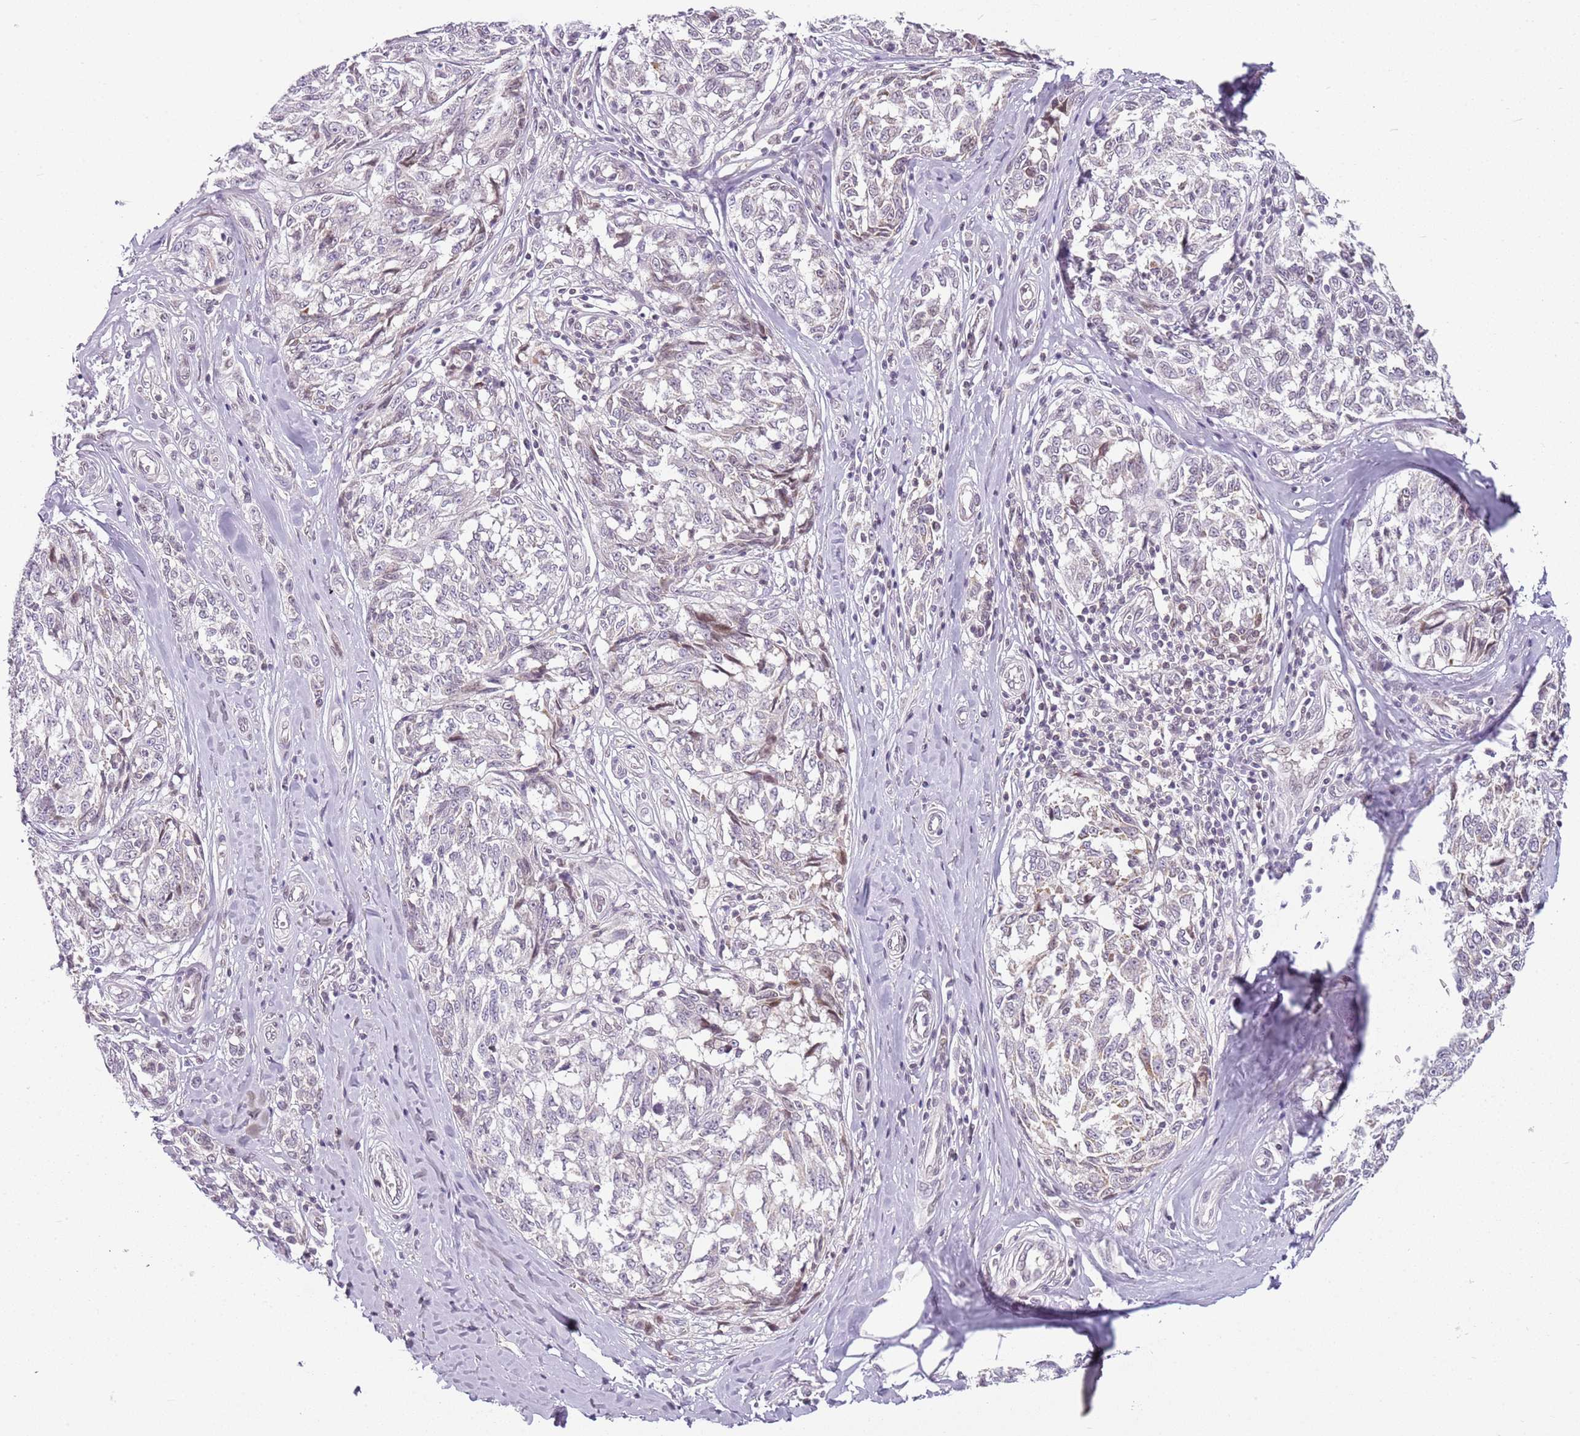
{"staining": {"intensity": "negative", "quantity": "none", "location": "none"}, "tissue": "melanoma", "cell_type": "Tumor cells", "image_type": "cancer", "snomed": [{"axis": "morphology", "description": "Normal tissue, NOS"}, {"axis": "morphology", "description": "Malignant melanoma, NOS"}, {"axis": "topography", "description": "Skin"}], "caption": "Immunohistochemistry of human melanoma reveals no staining in tumor cells.", "gene": "DEFB116", "patient": {"sex": "female", "age": 64}}